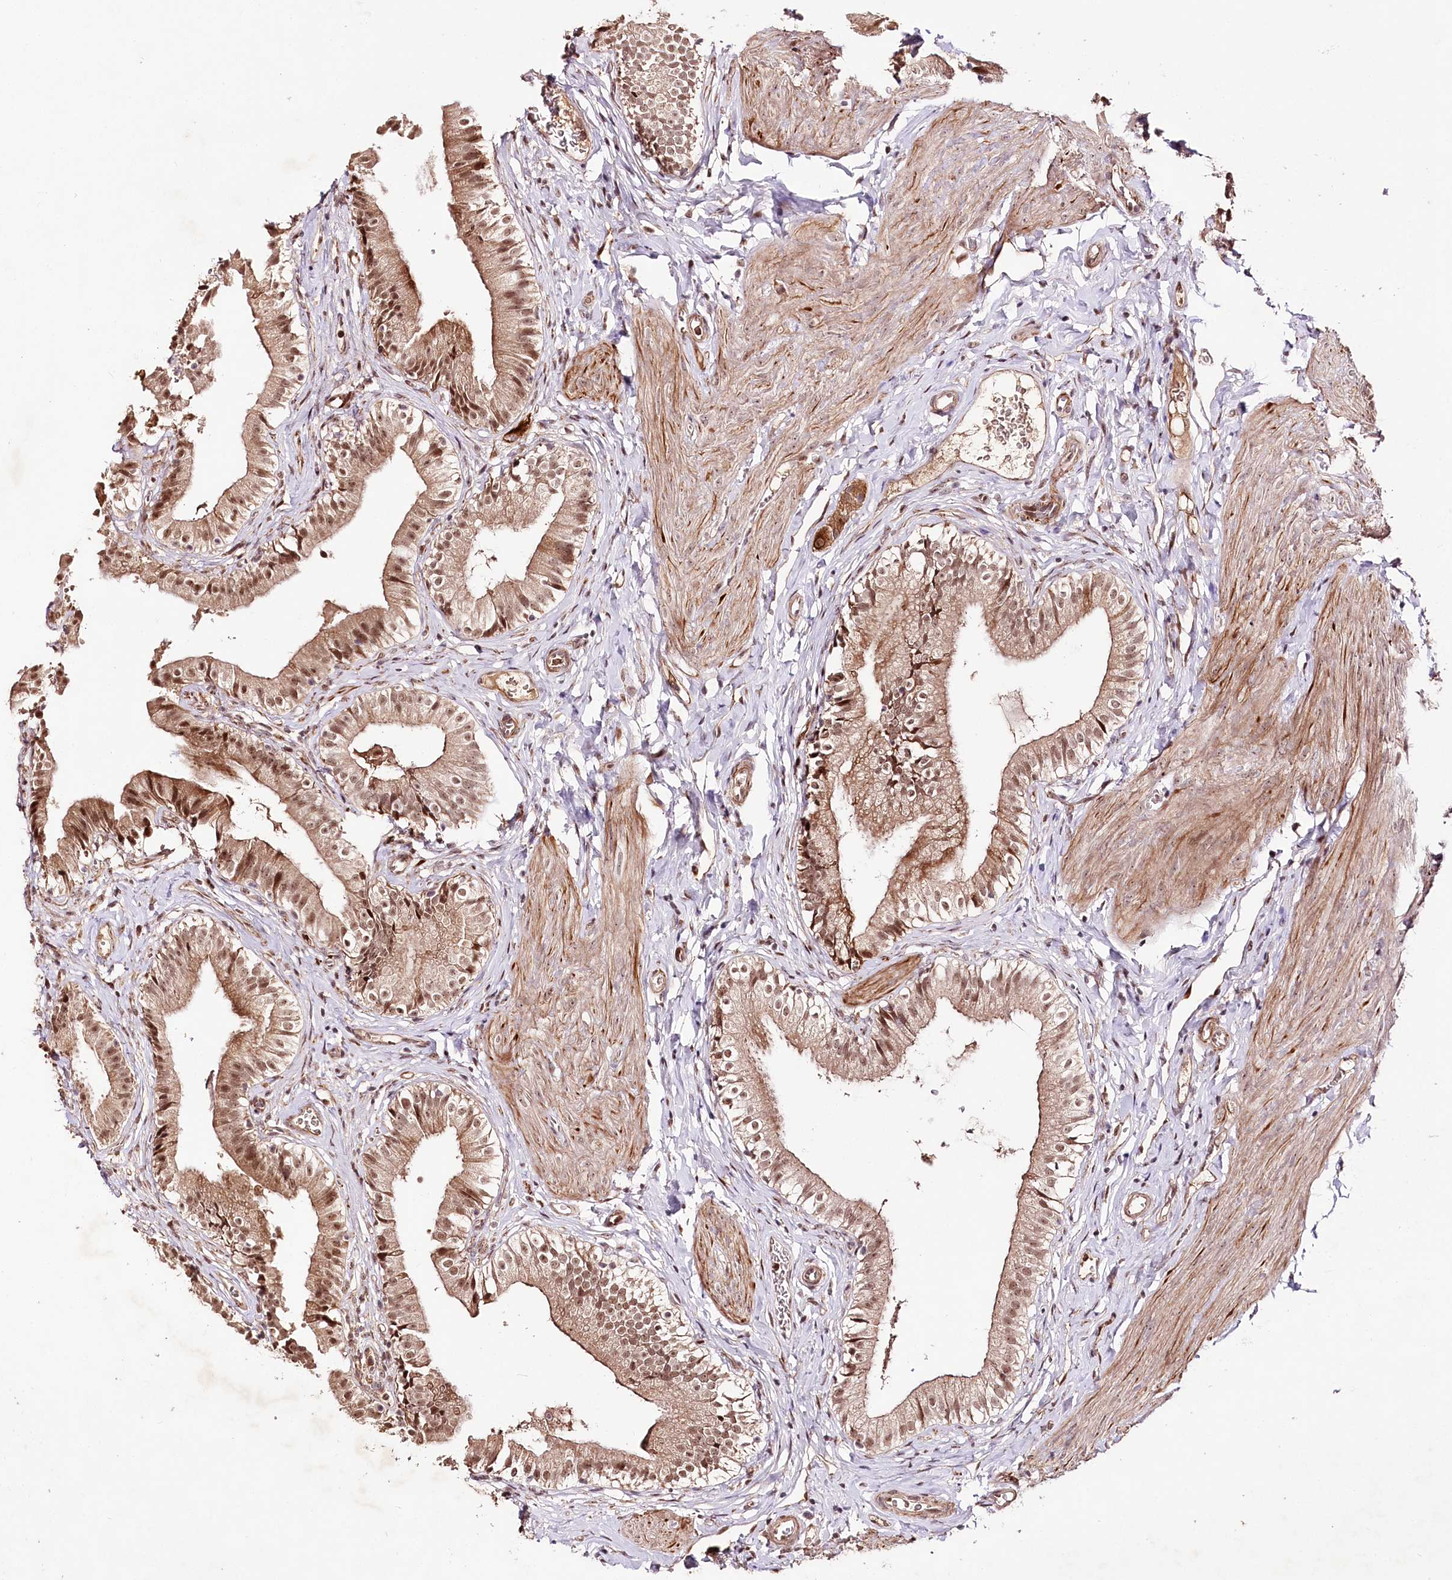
{"staining": {"intensity": "moderate", "quantity": ">75%", "location": "cytoplasmic/membranous,nuclear"}, "tissue": "gallbladder", "cell_type": "Glandular cells", "image_type": "normal", "snomed": [{"axis": "morphology", "description": "Normal tissue, NOS"}, {"axis": "topography", "description": "Gallbladder"}], "caption": "This histopathology image reveals benign gallbladder stained with IHC to label a protein in brown. The cytoplasmic/membranous,nuclear of glandular cells show moderate positivity for the protein. Nuclei are counter-stained blue.", "gene": "DMP1", "patient": {"sex": "female", "age": 47}}